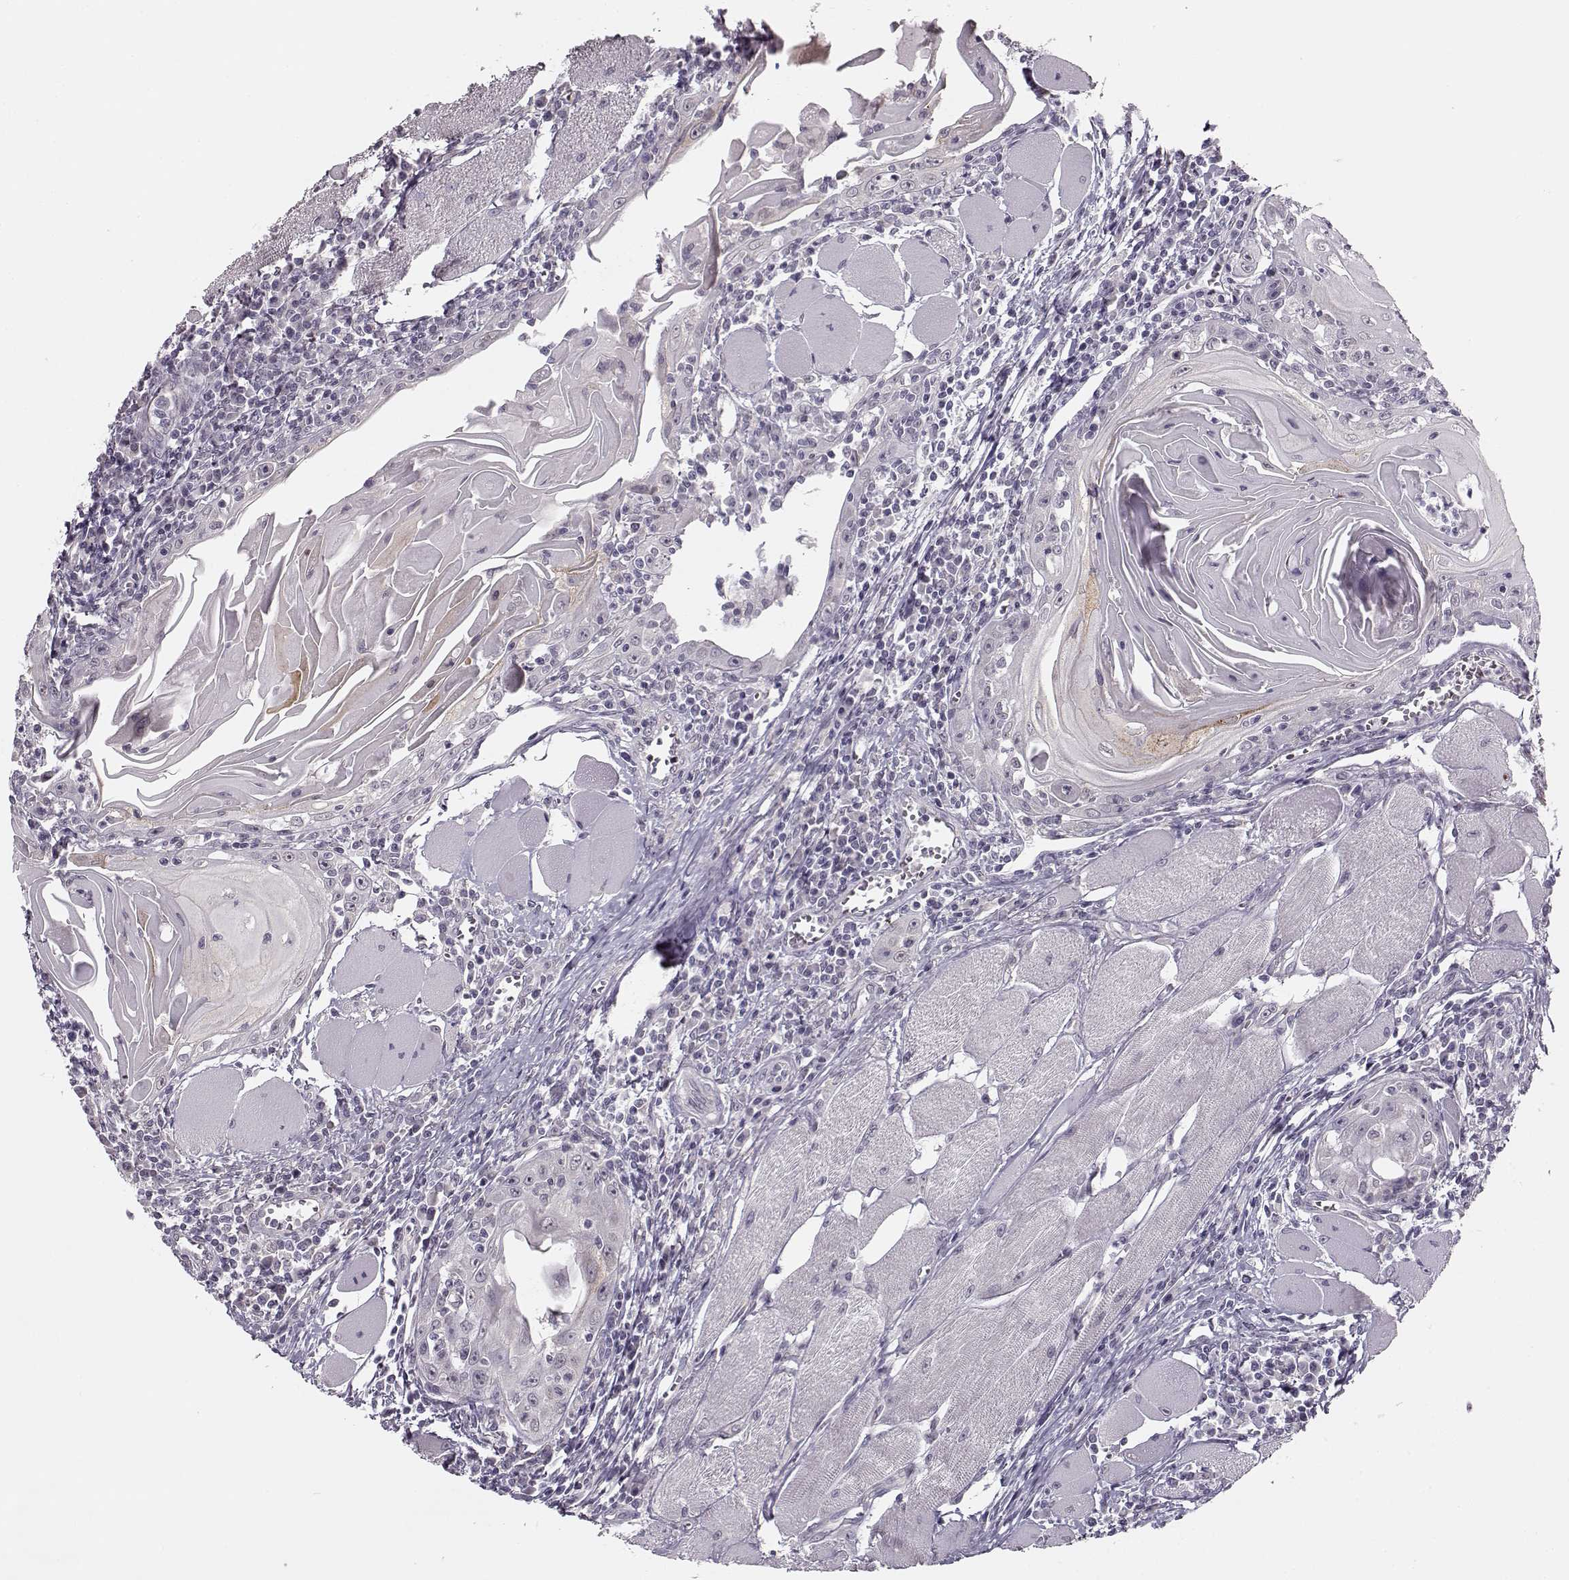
{"staining": {"intensity": "negative", "quantity": "none", "location": "none"}, "tissue": "head and neck cancer", "cell_type": "Tumor cells", "image_type": "cancer", "snomed": [{"axis": "morphology", "description": "Normal tissue, NOS"}, {"axis": "morphology", "description": "Squamous cell carcinoma, NOS"}, {"axis": "topography", "description": "Oral tissue"}, {"axis": "topography", "description": "Head-Neck"}], "caption": "Histopathology image shows no protein positivity in tumor cells of head and neck cancer (squamous cell carcinoma) tissue.", "gene": "MAP6D1", "patient": {"sex": "male", "age": 52}}